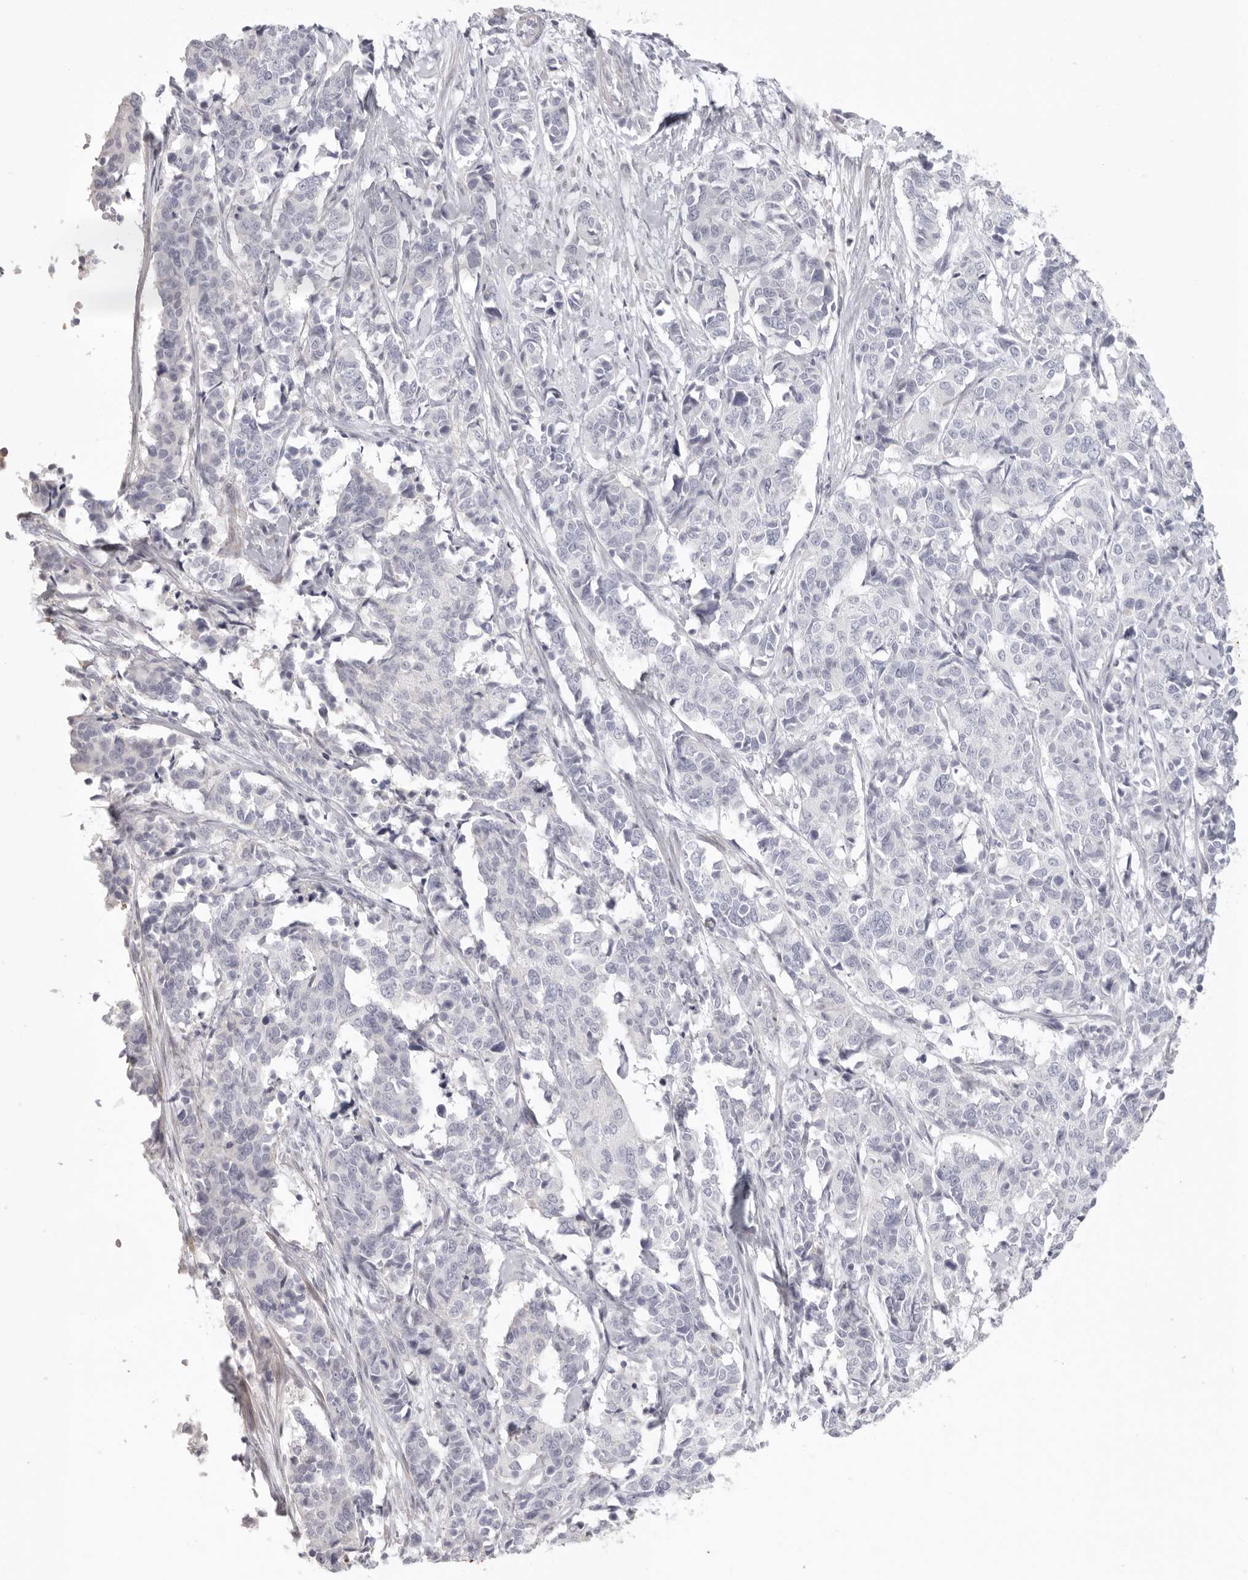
{"staining": {"intensity": "negative", "quantity": "none", "location": "none"}, "tissue": "cervical cancer", "cell_type": "Tumor cells", "image_type": "cancer", "snomed": [{"axis": "morphology", "description": "Normal tissue, NOS"}, {"axis": "morphology", "description": "Squamous cell carcinoma, NOS"}, {"axis": "topography", "description": "Cervix"}], "caption": "A high-resolution photomicrograph shows immunohistochemistry staining of cervical squamous cell carcinoma, which shows no significant positivity in tumor cells.", "gene": "RXFP1", "patient": {"sex": "female", "age": 35}}